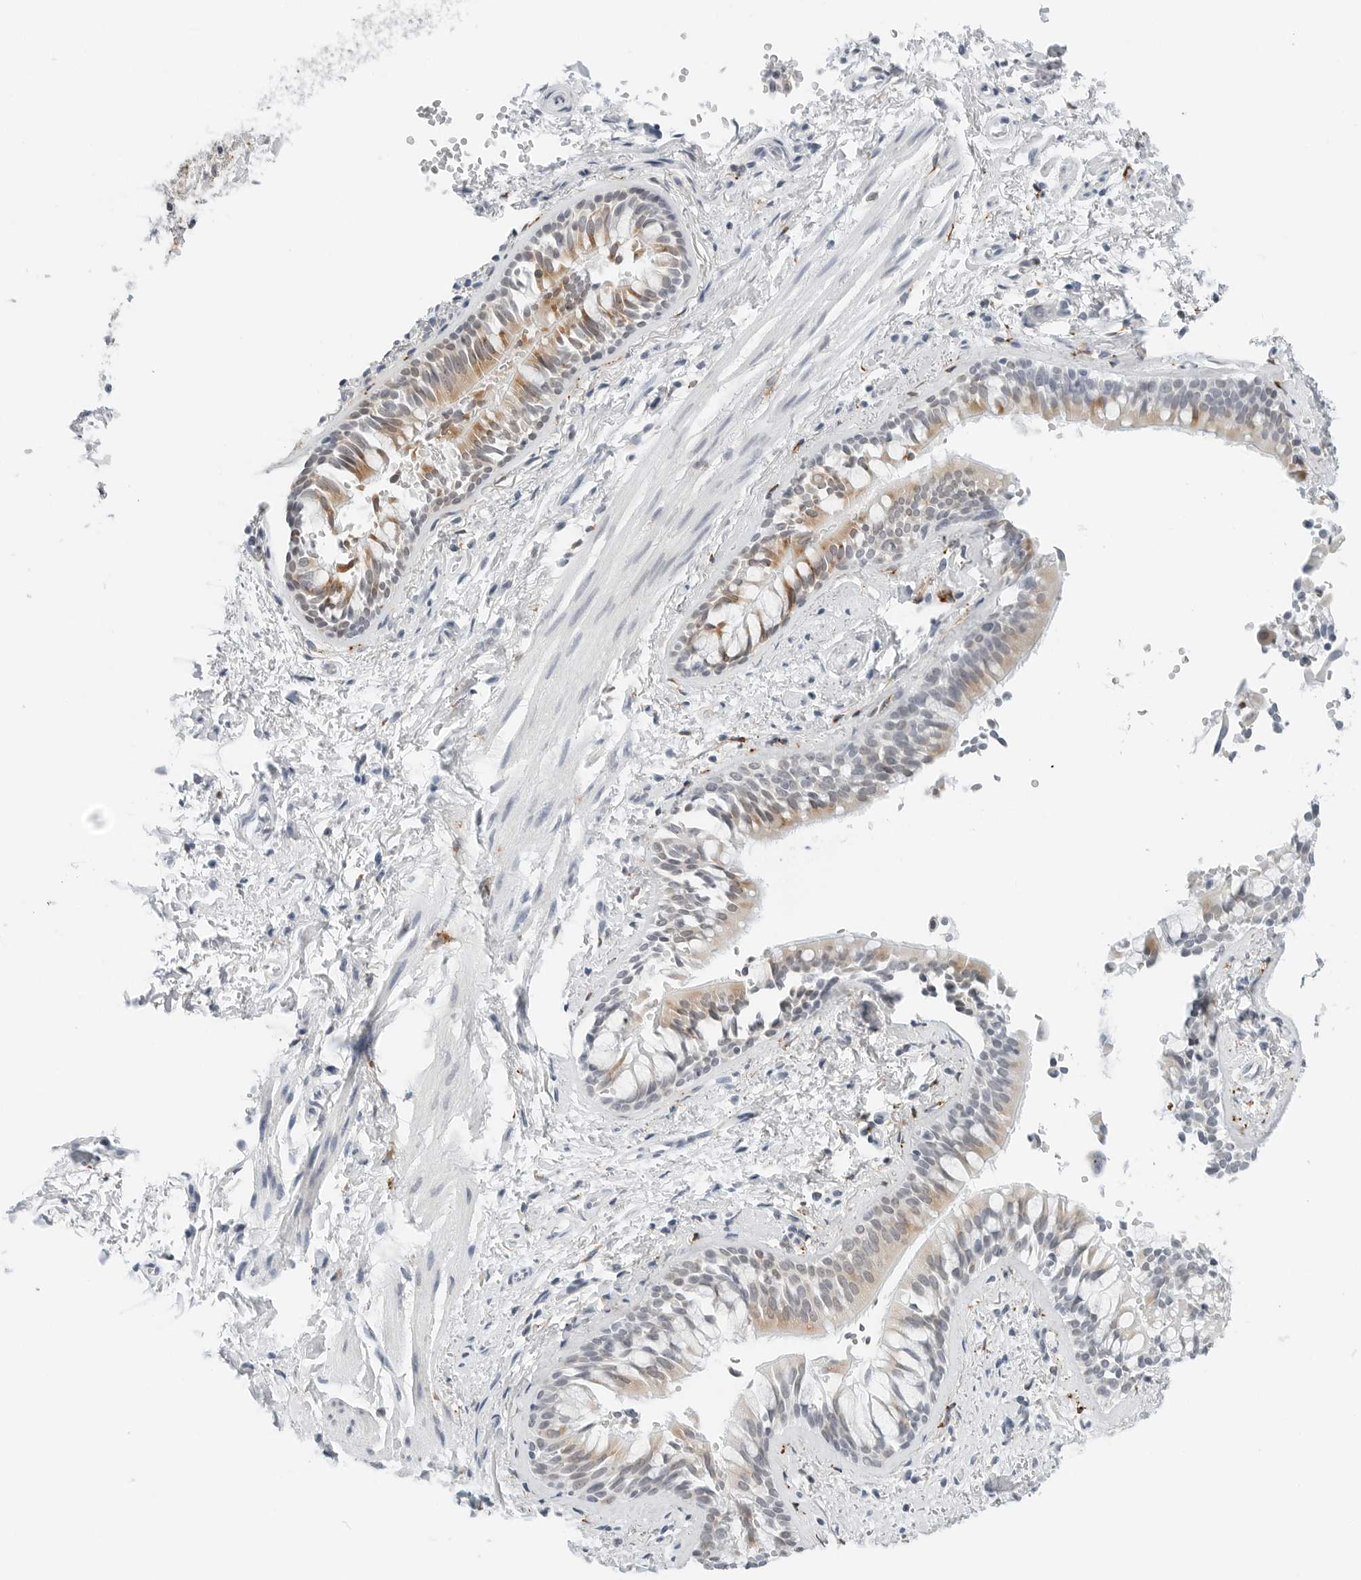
{"staining": {"intensity": "moderate", "quantity": "25%-75%", "location": "cytoplasmic/membranous"}, "tissue": "bronchus", "cell_type": "Respiratory epithelial cells", "image_type": "normal", "snomed": [{"axis": "morphology", "description": "Normal tissue, NOS"}, {"axis": "morphology", "description": "Inflammation, NOS"}, {"axis": "topography", "description": "Cartilage tissue"}, {"axis": "topography", "description": "Bronchus"}, {"axis": "topography", "description": "Lung"}], "caption": "A brown stain labels moderate cytoplasmic/membranous positivity of a protein in respiratory epithelial cells of unremarkable bronchus. (DAB = brown stain, brightfield microscopy at high magnification).", "gene": "P4HA2", "patient": {"sex": "female", "age": 64}}